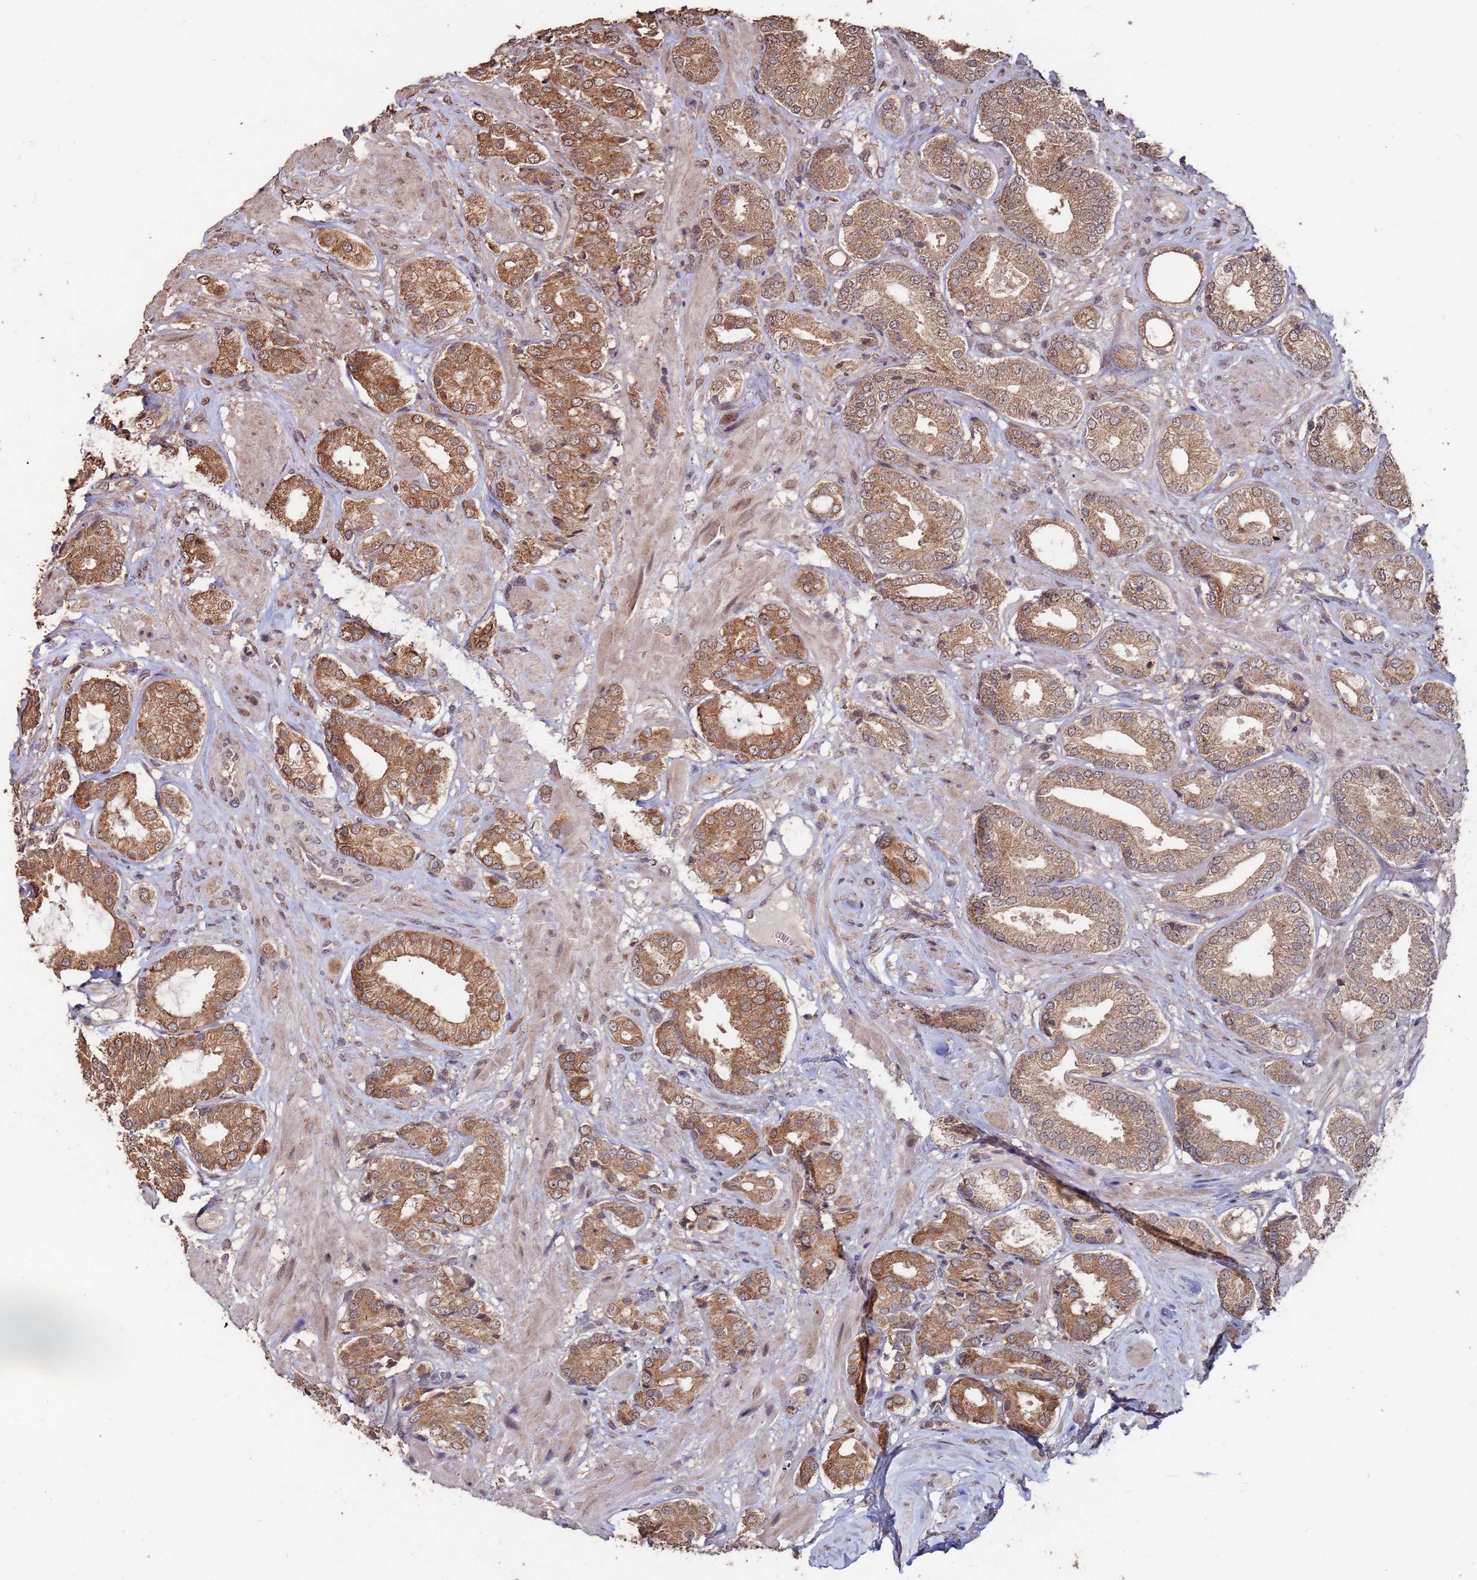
{"staining": {"intensity": "moderate", "quantity": ">75%", "location": "cytoplasmic/membranous"}, "tissue": "prostate cancer", "cell_type": "Tumor cells", "image_type": "cancer", "snomed": [{"axis": "morphology", "description": "Adenocarcinoma, High grade"}, {"axis": "topography", "description": "Prostate and seminal vesicle, NOS"}], "caption": "Immunohistochemistry (DAB) staining of human high-grade adenocarcinoma (prostate) displays moderate cytoplasmic/membranous protein staining in approximately >75% of tumor cells. The protein of interest is stained brown, and the nuclei are stained in blue (DAB (3,3'-diaminobenzidine) IHC with brightfield microscopy, high magnification).", "gene": "PRR7", "patient": {"sex": "male", "age": 64}}